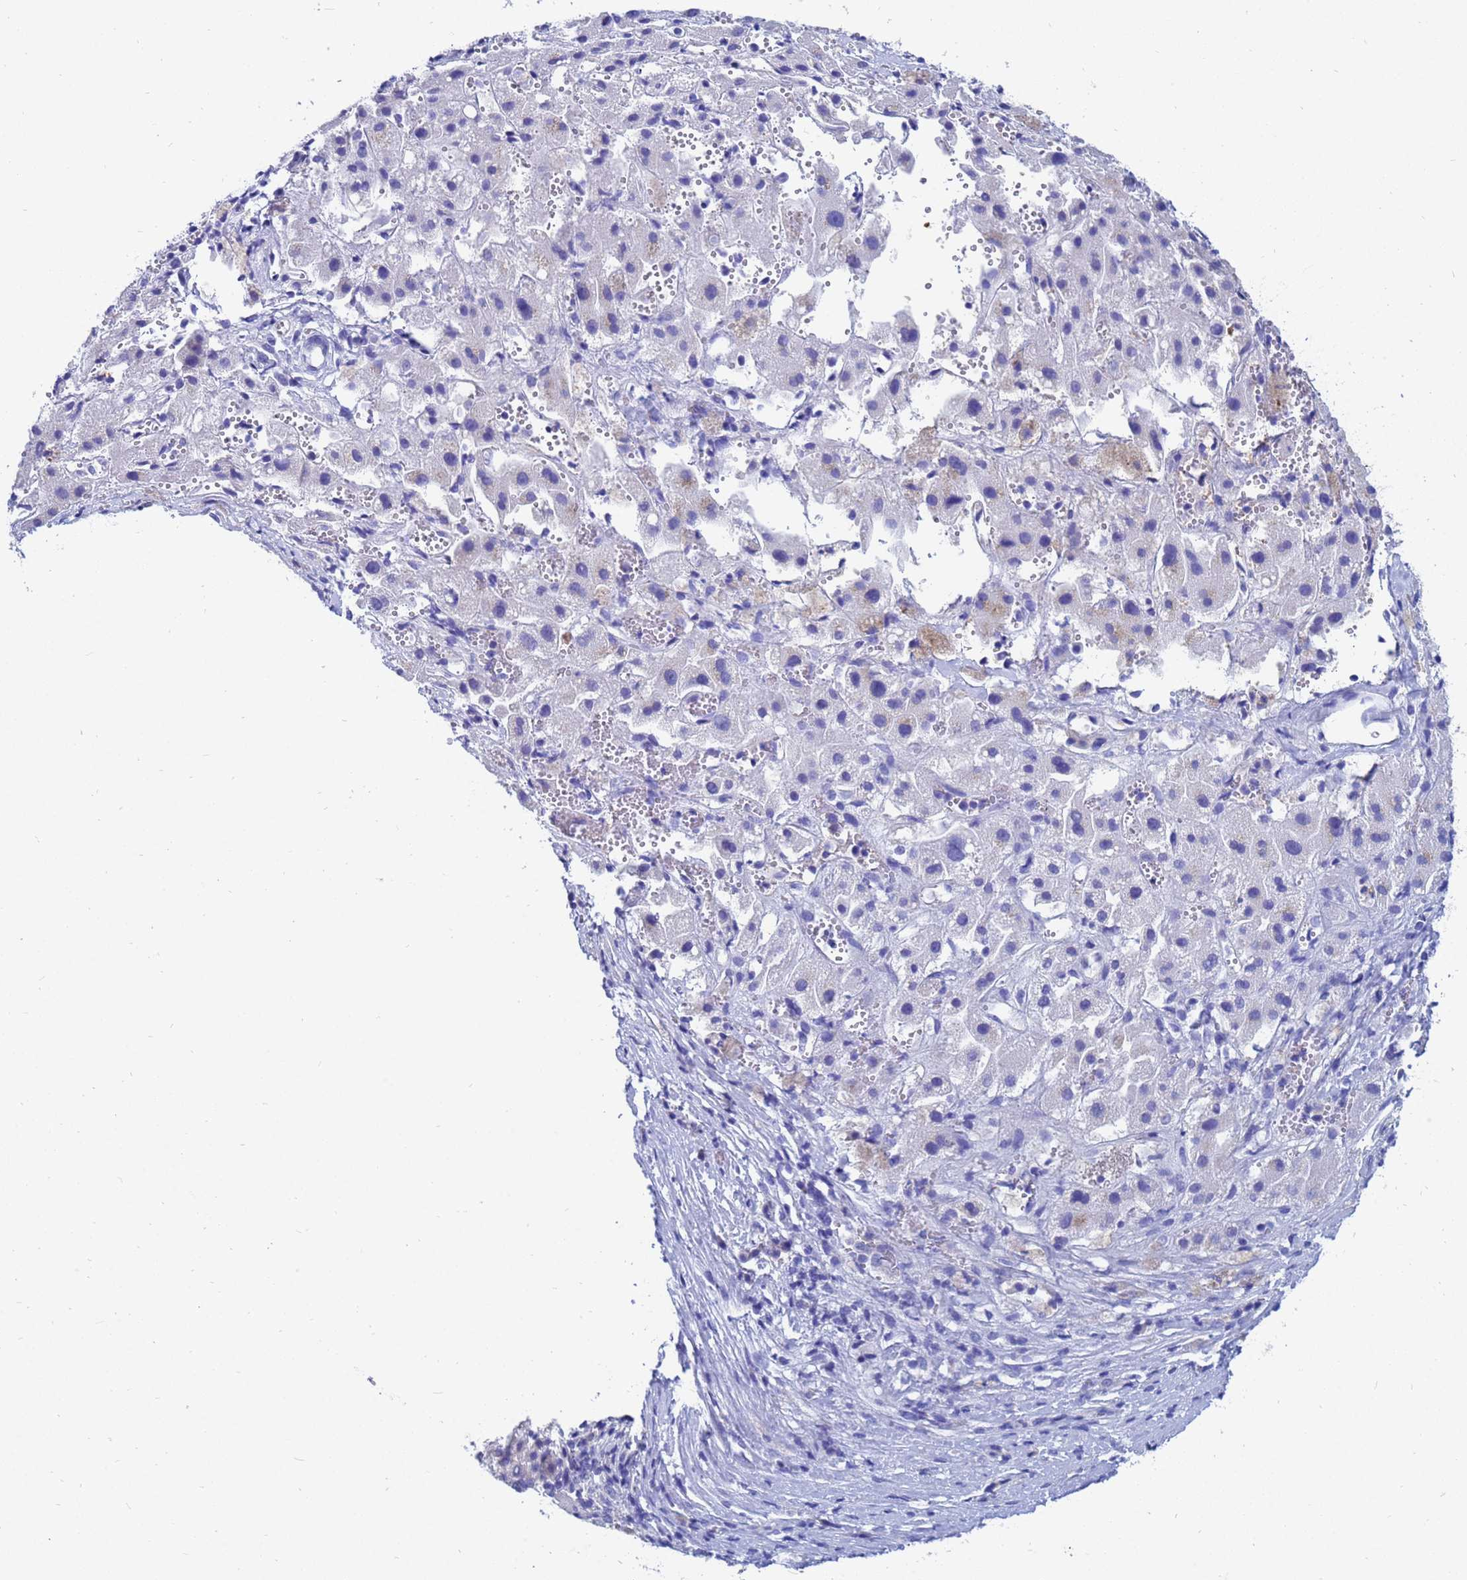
{"staining": {"intensity": "negative", "quantity": "none", "location": "none"}, "tissue": "liver cancer", "cell_type": "Tumor cells", "image_type": "cancer", "snomed": [{"axis": "morphology", "description": "Carcinoma, Hepatocellular, NOS"}, {"axis": "topography", "description": "Liver"}], "caption": "A histopathology image of liver hepatocellular carcinoma stained for a protein displays no brown staining in tumor cells. (Brightfield microscopy of DAB IHC at high magnification).", "gene": "UBE2O", "patient": {"sex": "female", "age": 58}}